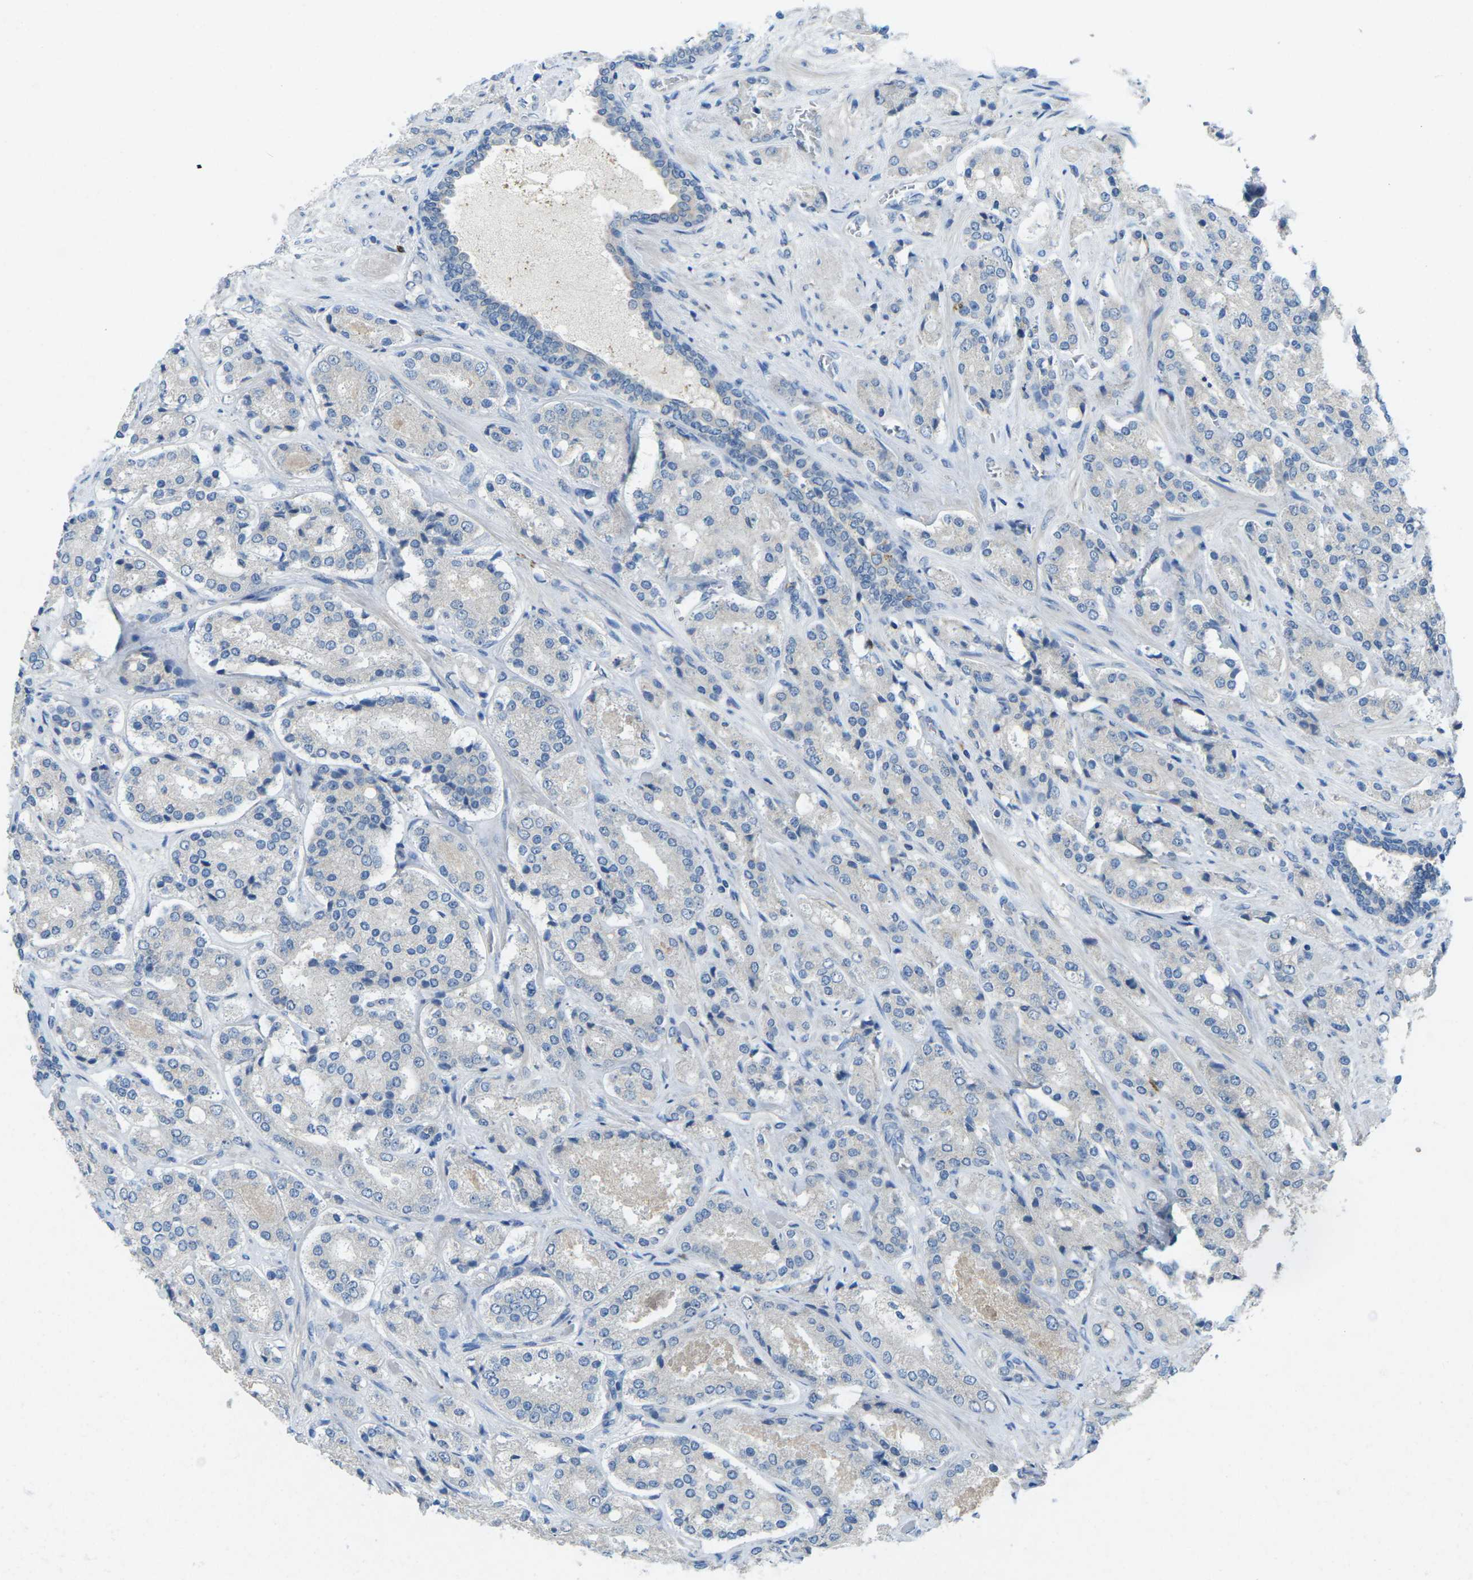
{"staining": {"intensity": "negative", "quantity": "none", "location": "none"}, "tissue": "prostate cancer", "cell_type": "Tumor cells", "image_type": "cancer", "snomed": [{"axis": "morphology", "description": "Adenocarcinoma, High grade"}, {"axis": "topography", "description": "Prostate"}], "caption": "High-grade adenocarcinoma (prostate) was stained to show a protein in brown. There is no significant expression in tumor cells.", "gene": "CD19", "patient": {"sex": "male", "age": 65}}